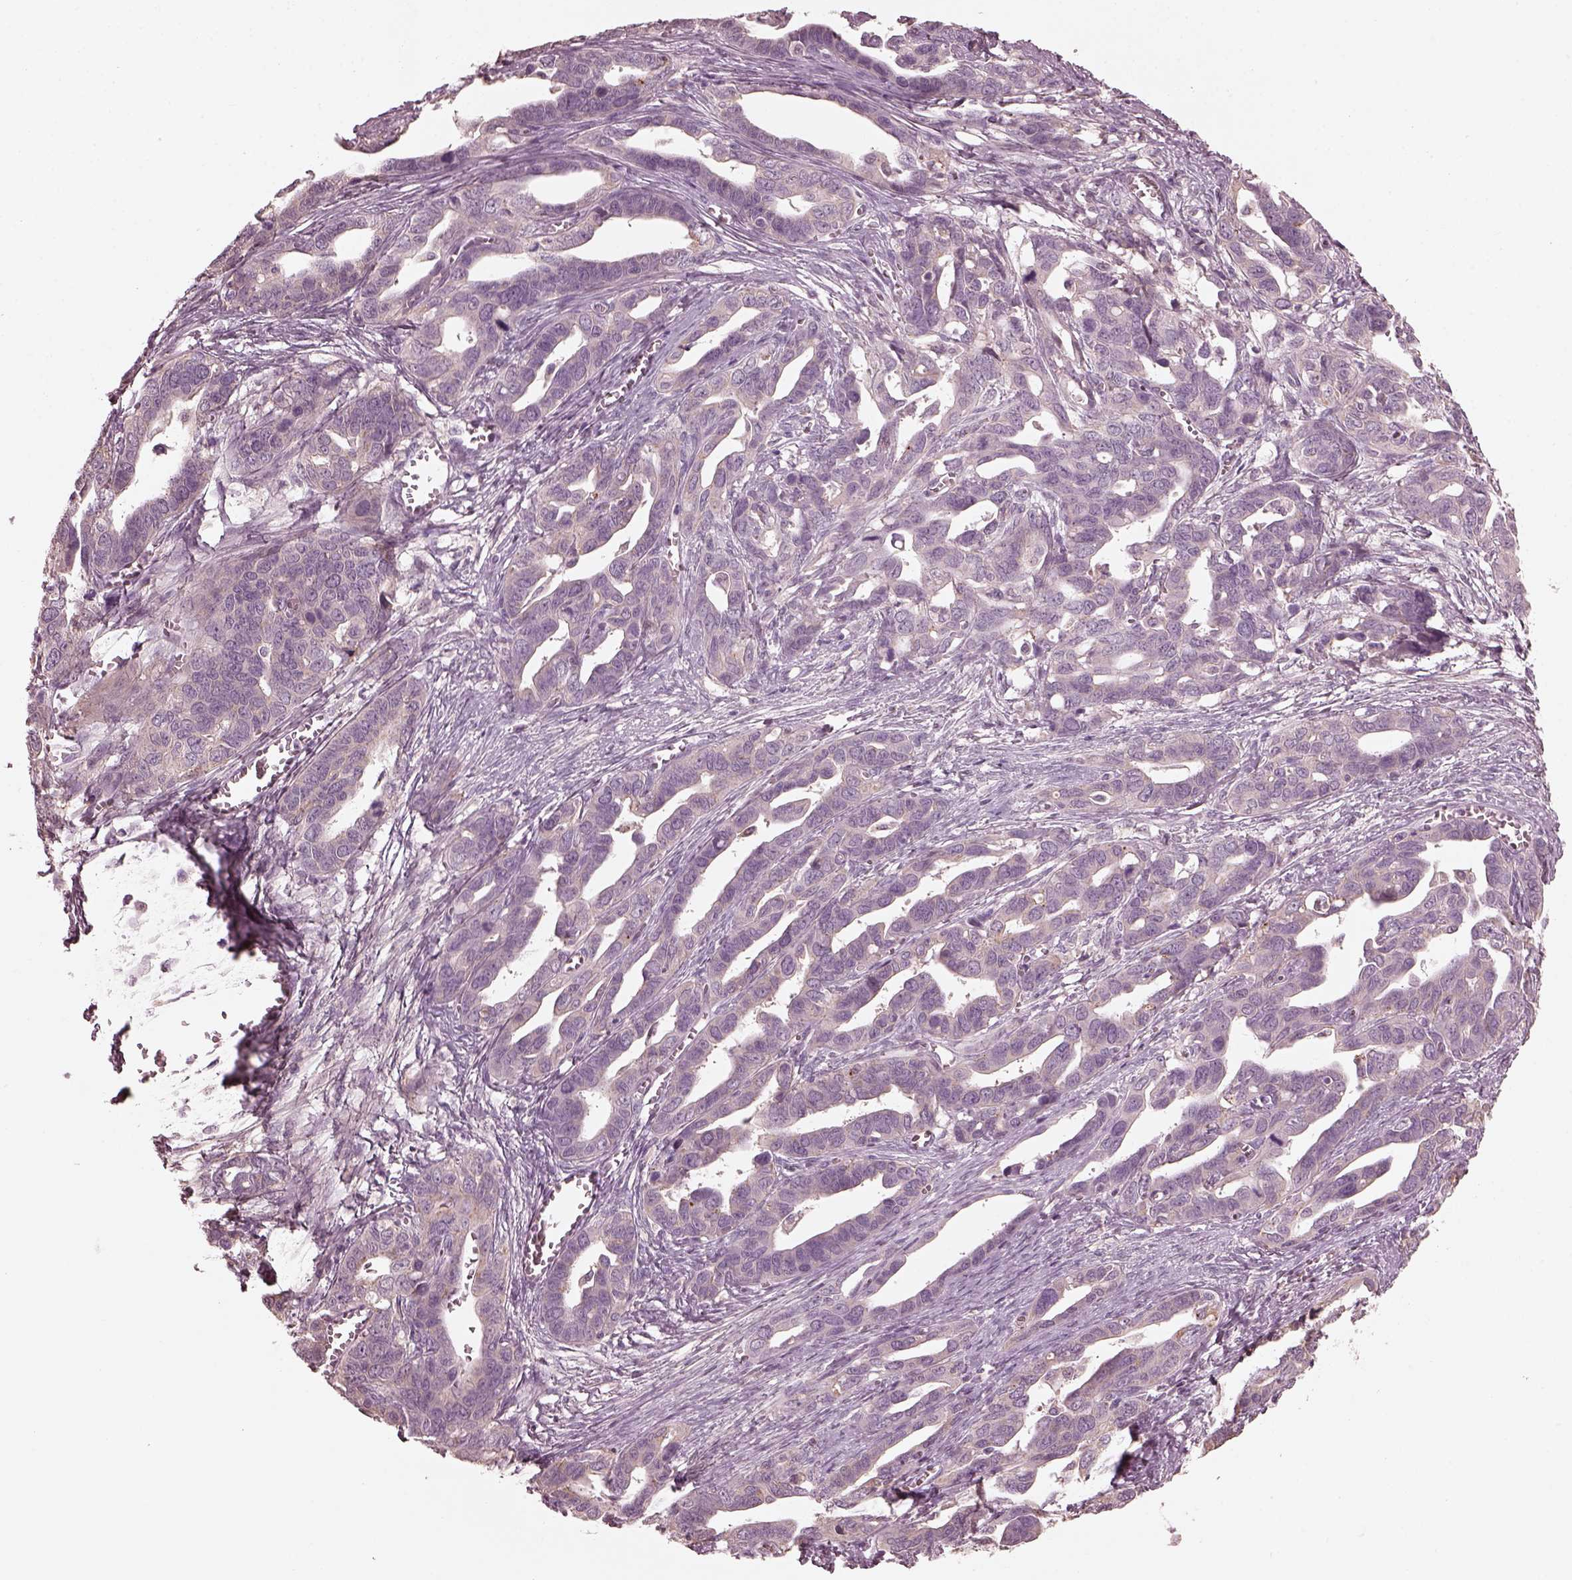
{"staining": {"intensity": "negative", "quantity": "none", "location": "none"}, "tissue": "ovarian cancer", "cell_type": "Tumor cells", "image_type": "cancer", "snomed": [{"axis": "morphology", "description": "Cystadenocarcinoma, serous, NOS"}, {"axis": "topography", "description": "Ovary"}], "caption": "The micrograph reveals no significant expression in tumor cells of serous cystadenocarcinoma (ovarian). (Brightfield microscopy of DAB immunohistochemistry at high magnification).", "gene": "VWA5B1", "patient": {"sex": "female", "age": 69}}